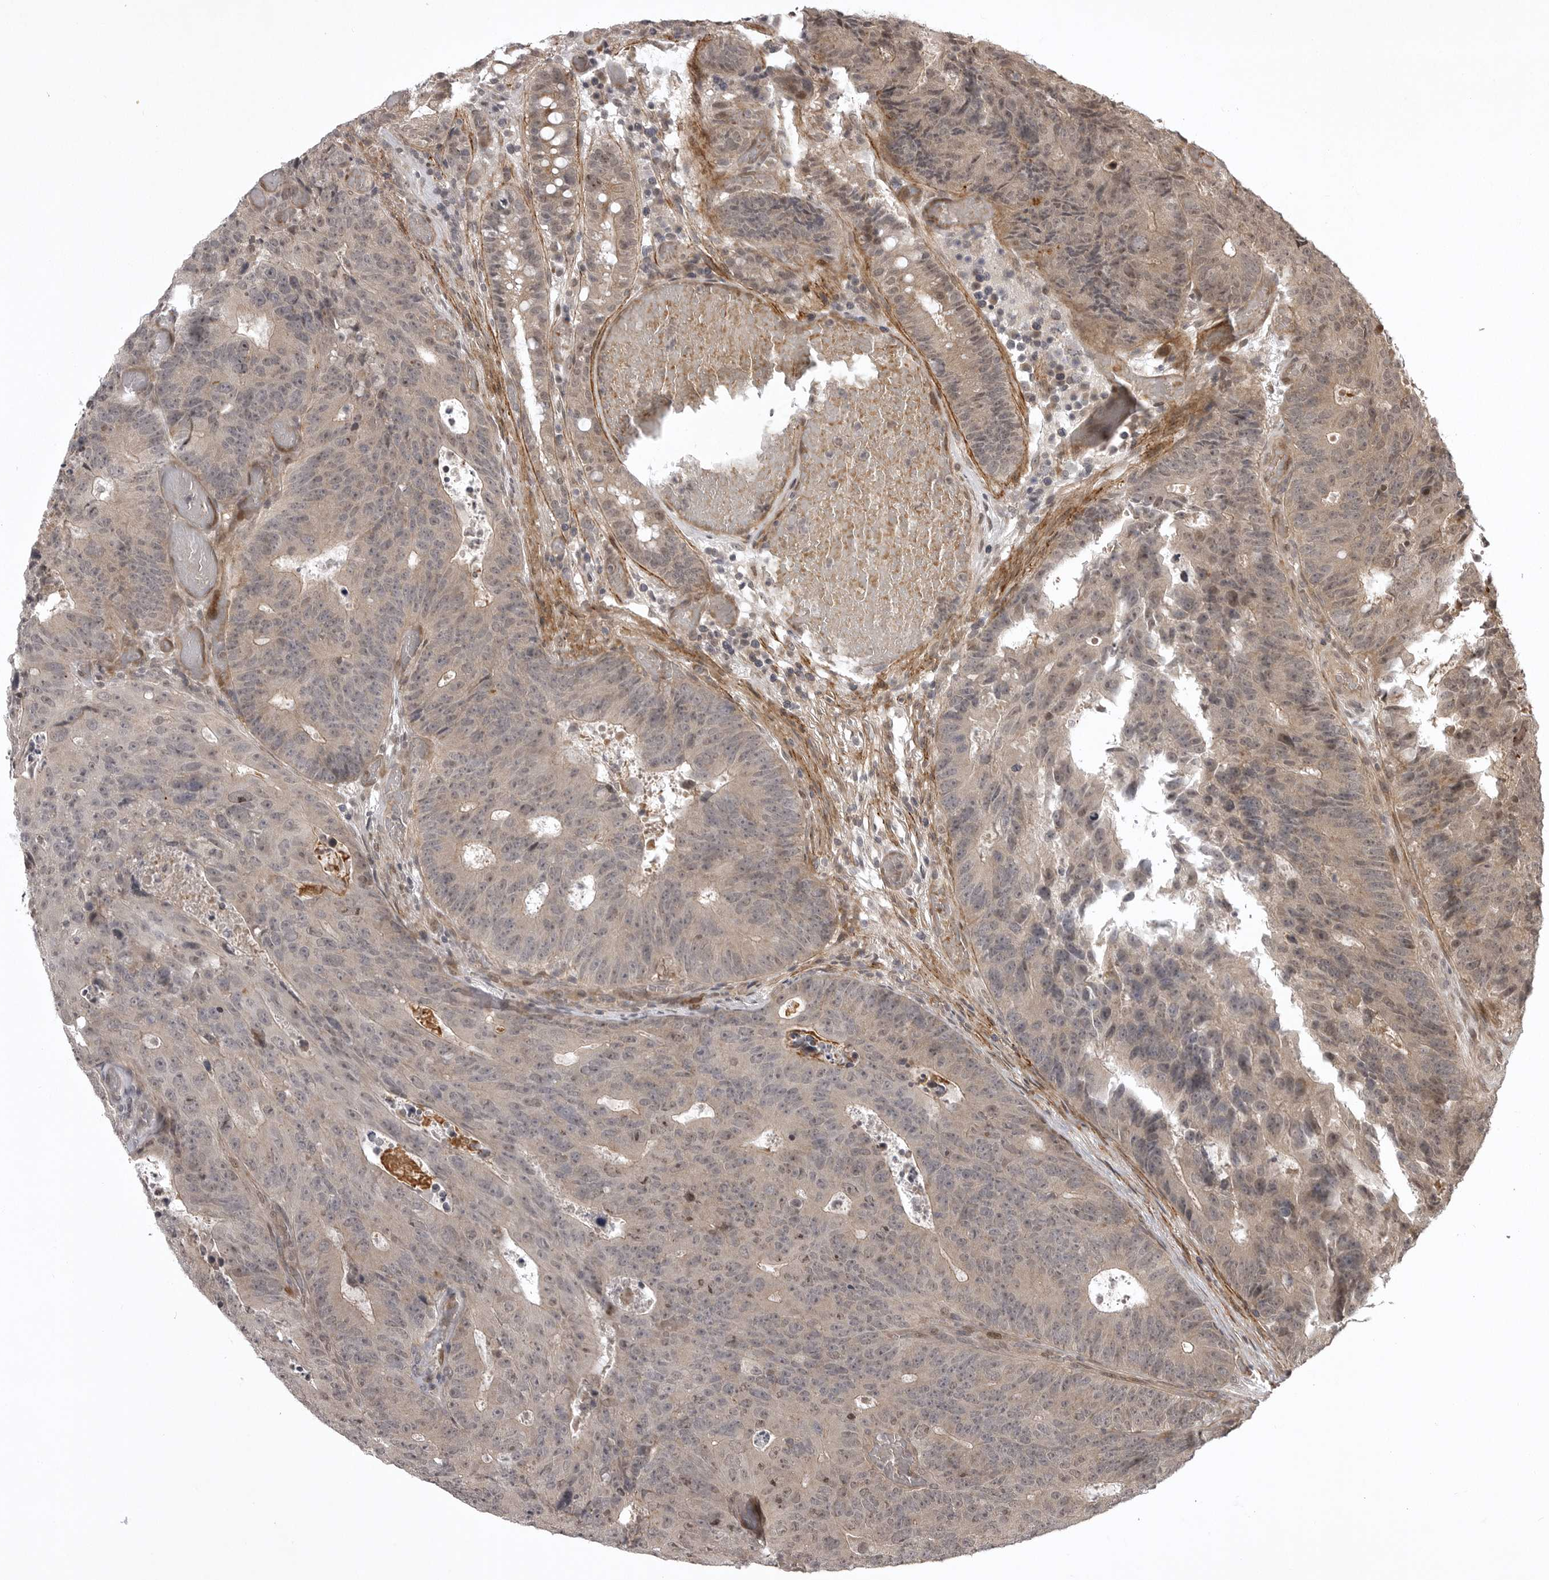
{"staining": {"intensity": "weak", "quantity": "25%-75%", "location": "cytoplasmic/membranous"}, "tissue": "colorectal cancer", "cell_type": "Tumor cells", "image_type": "cancer", "snomed": [{"axis": "morphology", "description": "Adenocarcinoma, NOS"}, {"axis": "topography", "description": "Colon"}], "caption": "Protein staining of colorectal adenocarcinoma tissue displays weak cytoplasmic/membranous staining in approximately 25%-75% of tumor cells.", "gene": "SNX16", "patient": {"sex": "male", "age": 87}}